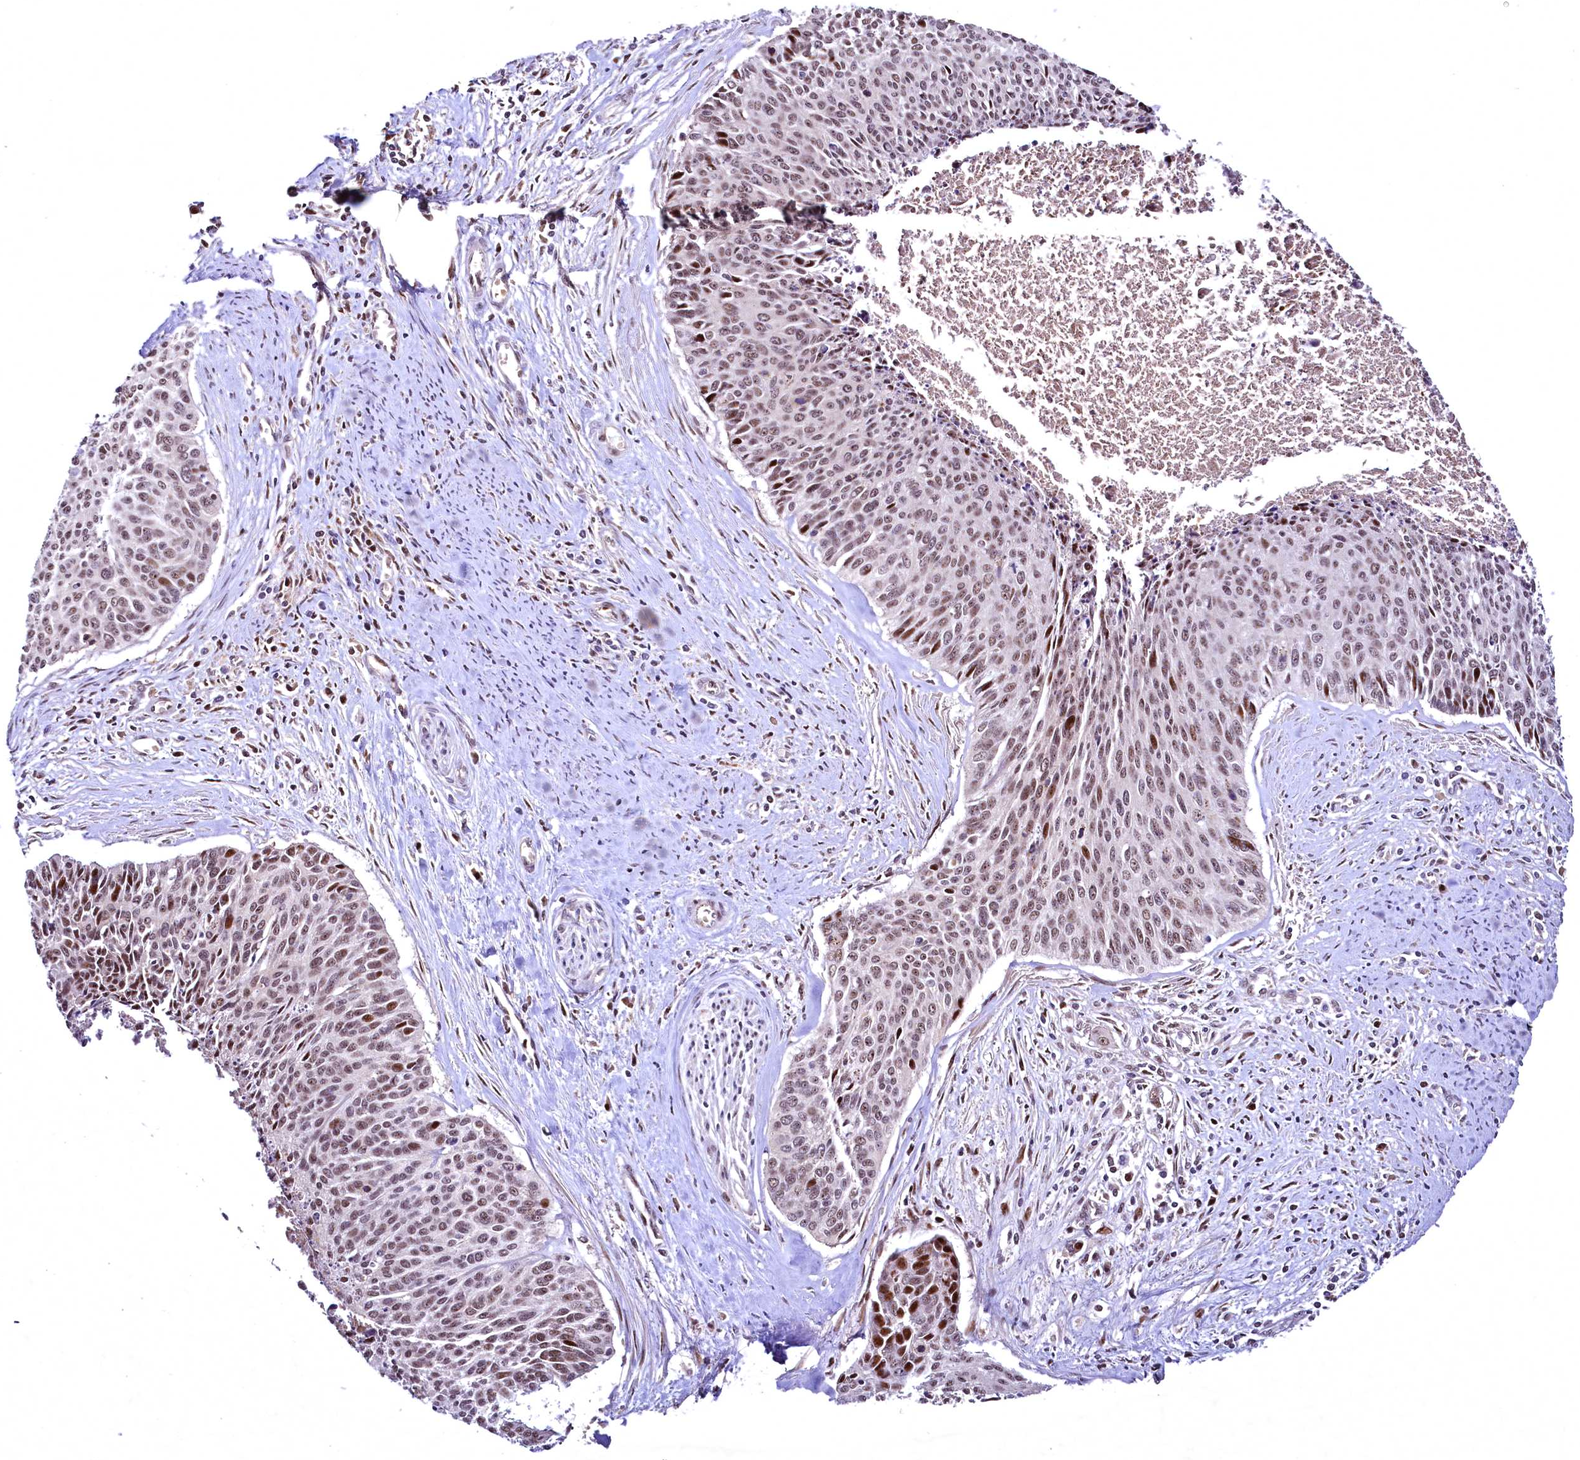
{"staining": {"intensity": "moderate", "quantity": ">75%", "location": "nuclear"}, "tissue": "cervical cancer", "cell_type": "Tumor cells", "image_type": "cancer", "snomed": [{"axis": "morphology", "description": "Squamous cell carcinoma, NOS"}, {"axis": "topography", "description": "Cervix"}], "caption": "Moderate nuclear expression is seen in about >75% of tumor cells in cervical cancer.", "gene": "N4BP2L1", "patient": {"sex": "female", "age": 55}}